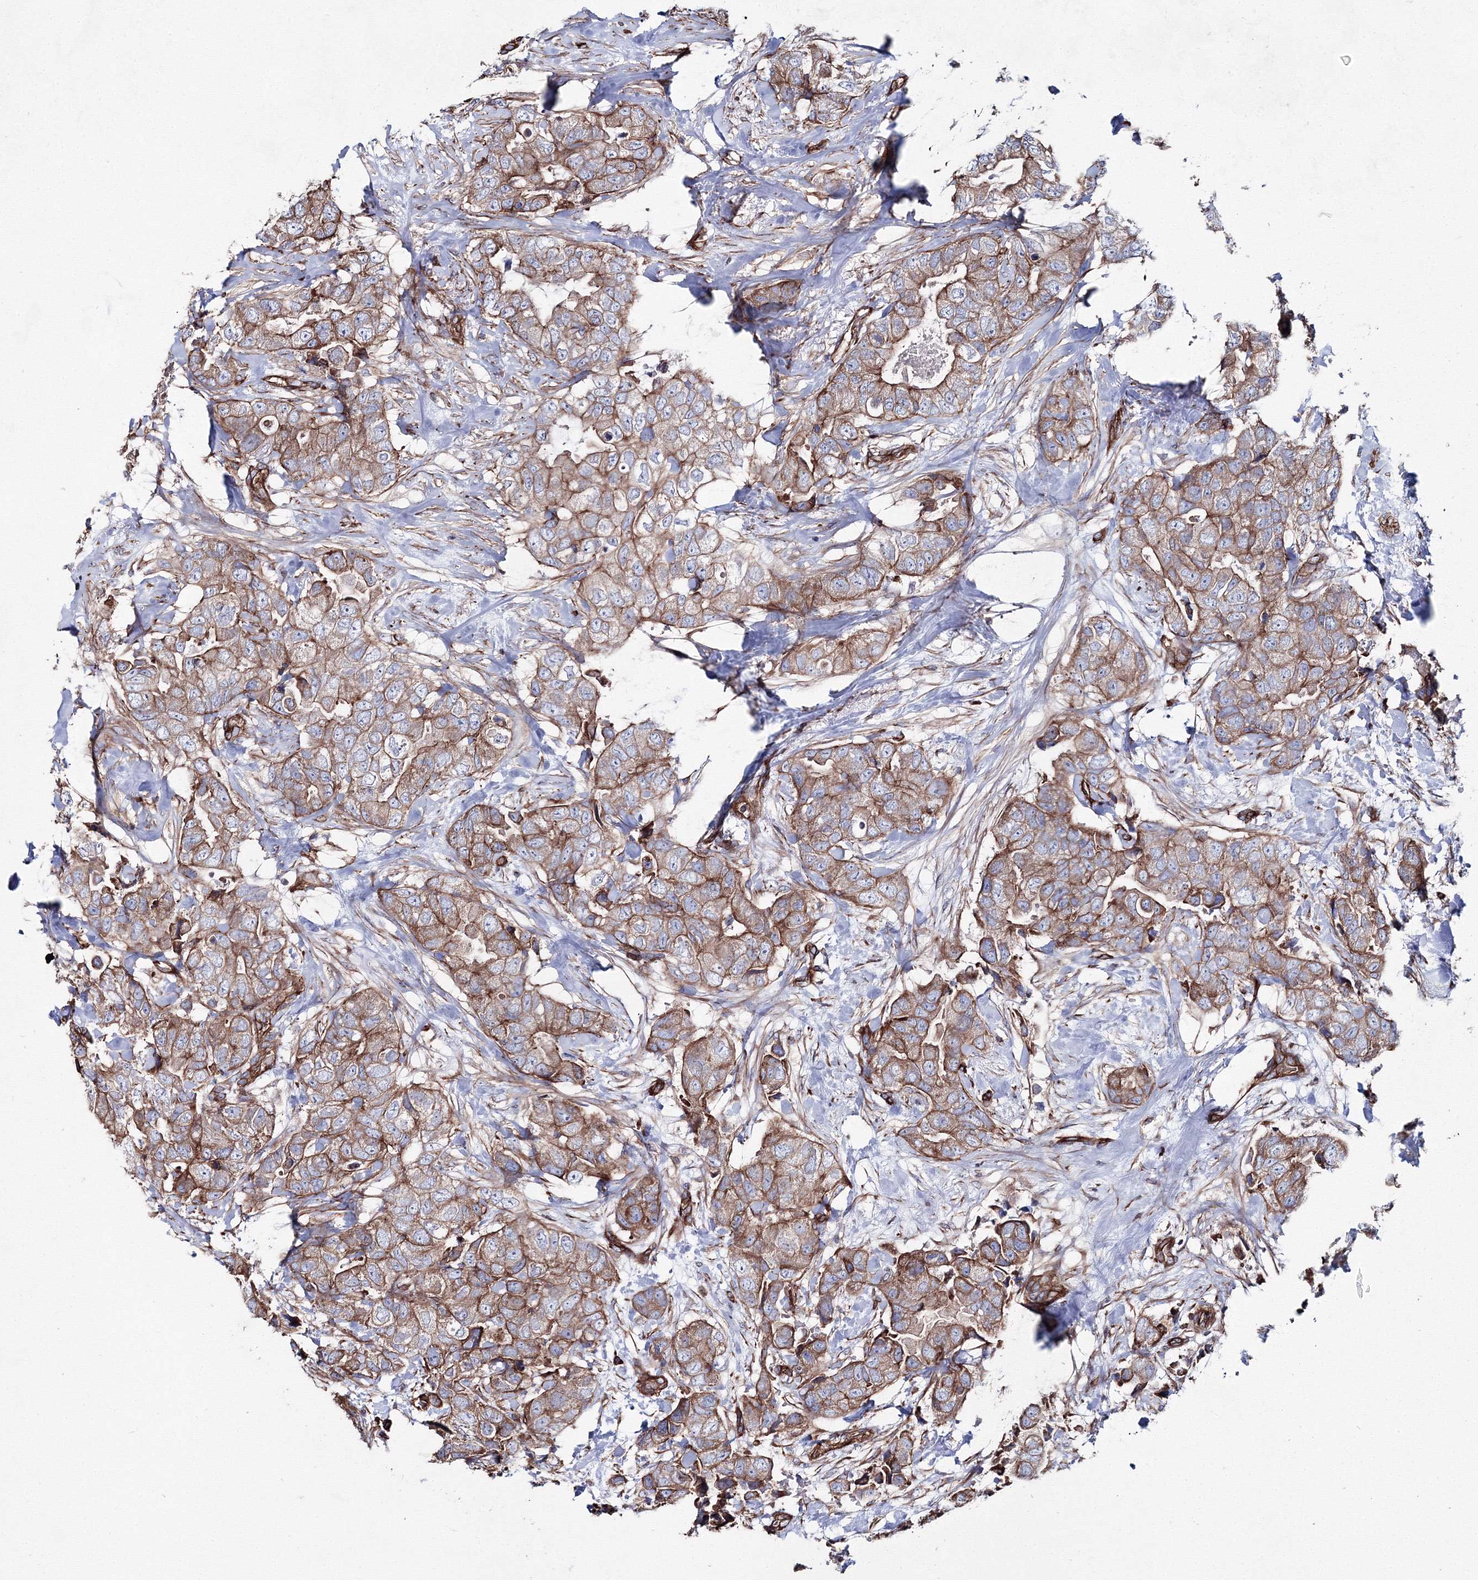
{"staining": {"intensity": "moderate", "quantity": ">75%", "location": "cytoplasmic/membranous"}, "tissue": "breast cancer", "cell_type": "Tumor cells", "image_type": "cancer", "snomed": [{"axis": "morphology", "description": "Duct carcinoma"}, {"axis": "topography", "description": "Breast"}], "caption": "Tumor cells exhibit medium levels of moderate cytoplasmic/membranous positivity in approximately >75% of cells in human breast cancer (intraductal carcinoma).", "gene": "ANKRD37", "patient": {"sex": "female", "age": 62}}